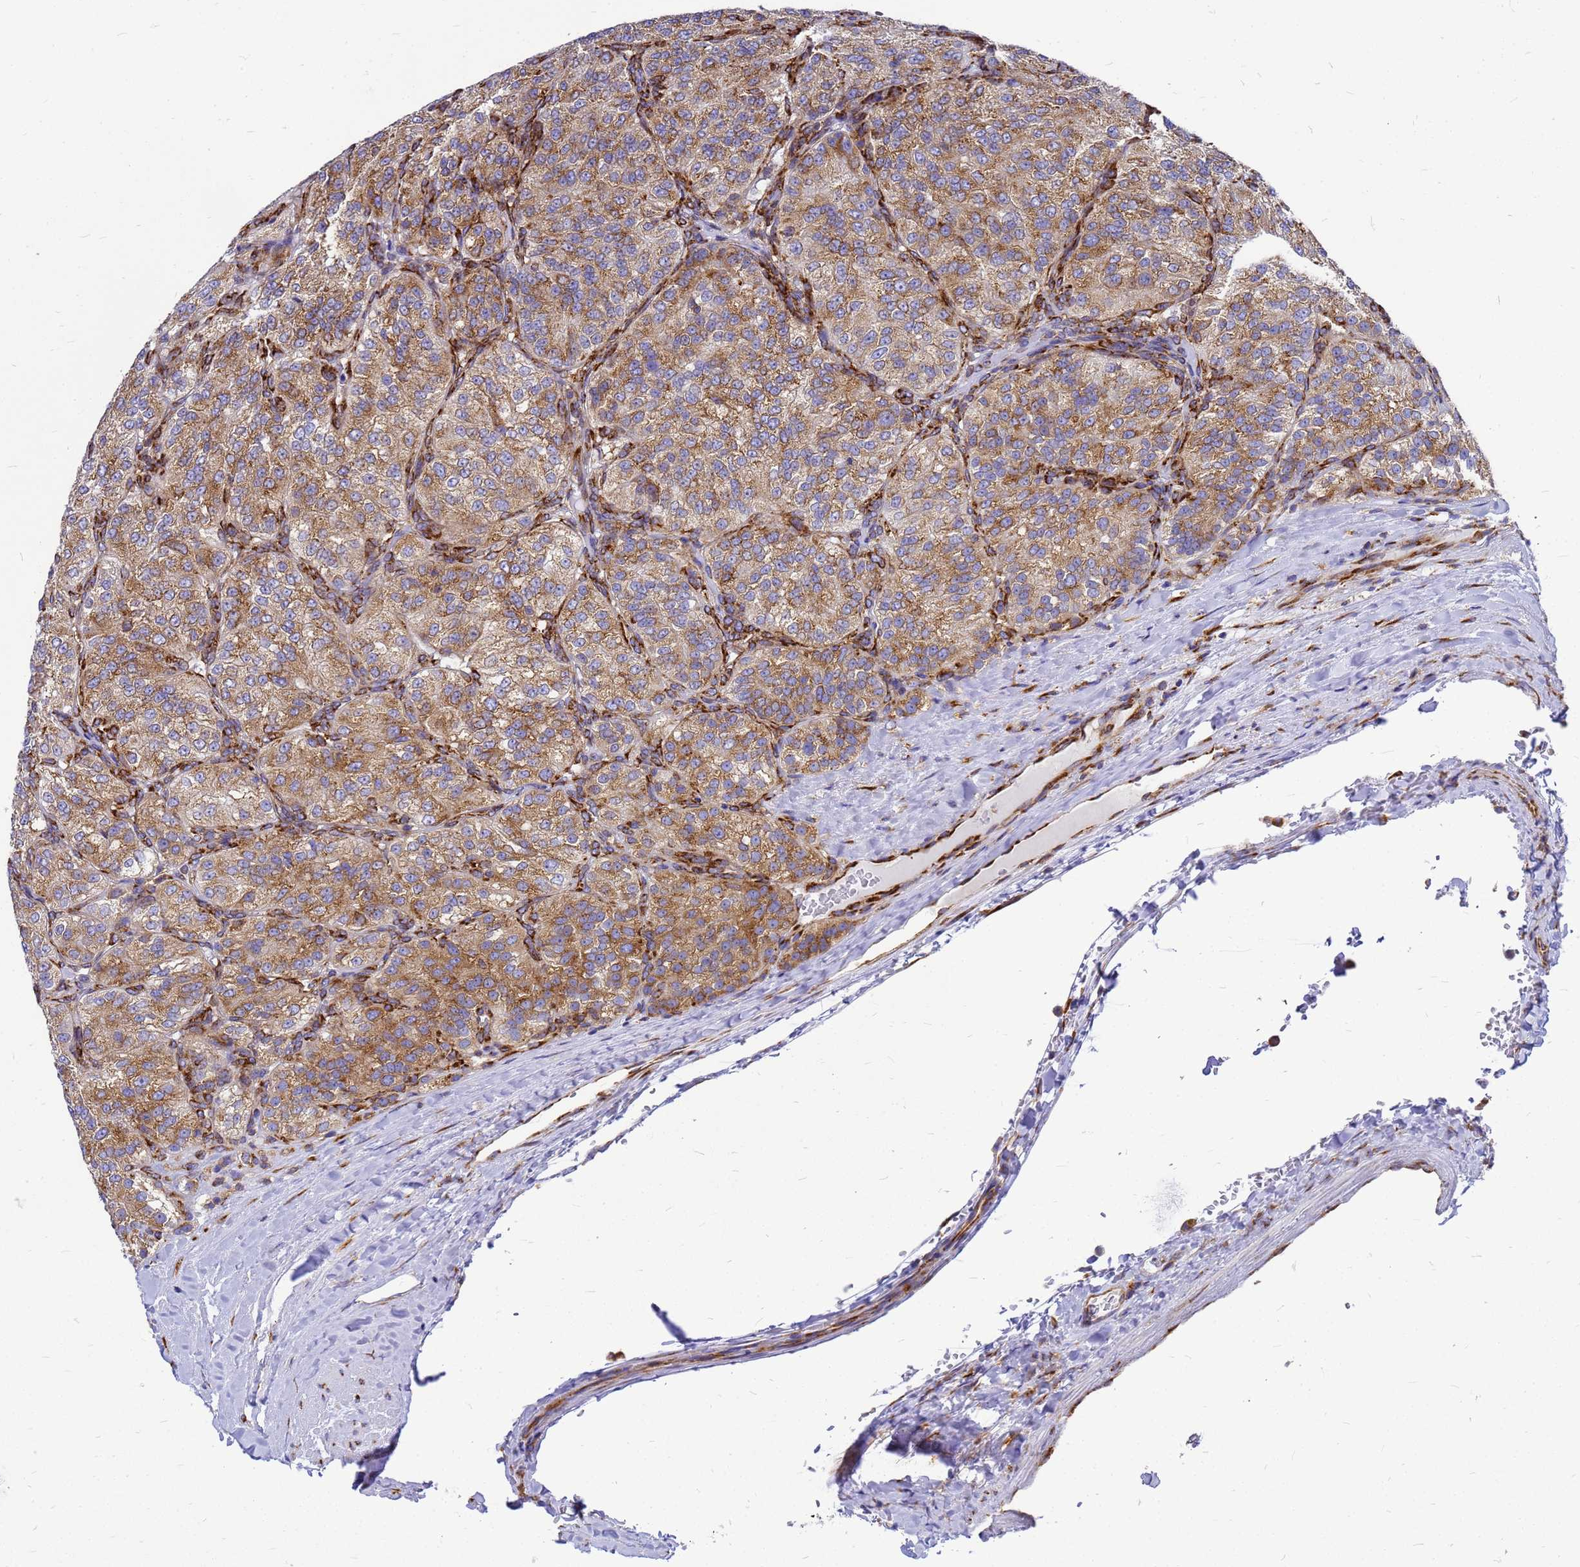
{"staining": {"intensity": "moderate", "quantity": ">75%", "location": "cytoplasmic/membranous"}, "tissue": "renal cancer", "cell_type": "Tumor cells", "image_type": "cancer", "snomed": [{"axis": "morphology", "description": "Adenocarcinoma, NOS"}, {"axis": "topography", "description": "Kidney"}], "caption": "DAB immunohistochemical staining of adenocarcinoma (renal) demonstrates moderate cytoplasmic/membranous protein expression in about >75% of tumor cells.", "gene": "EEF1D", "patient": {"sex": "female", "age": 63}}